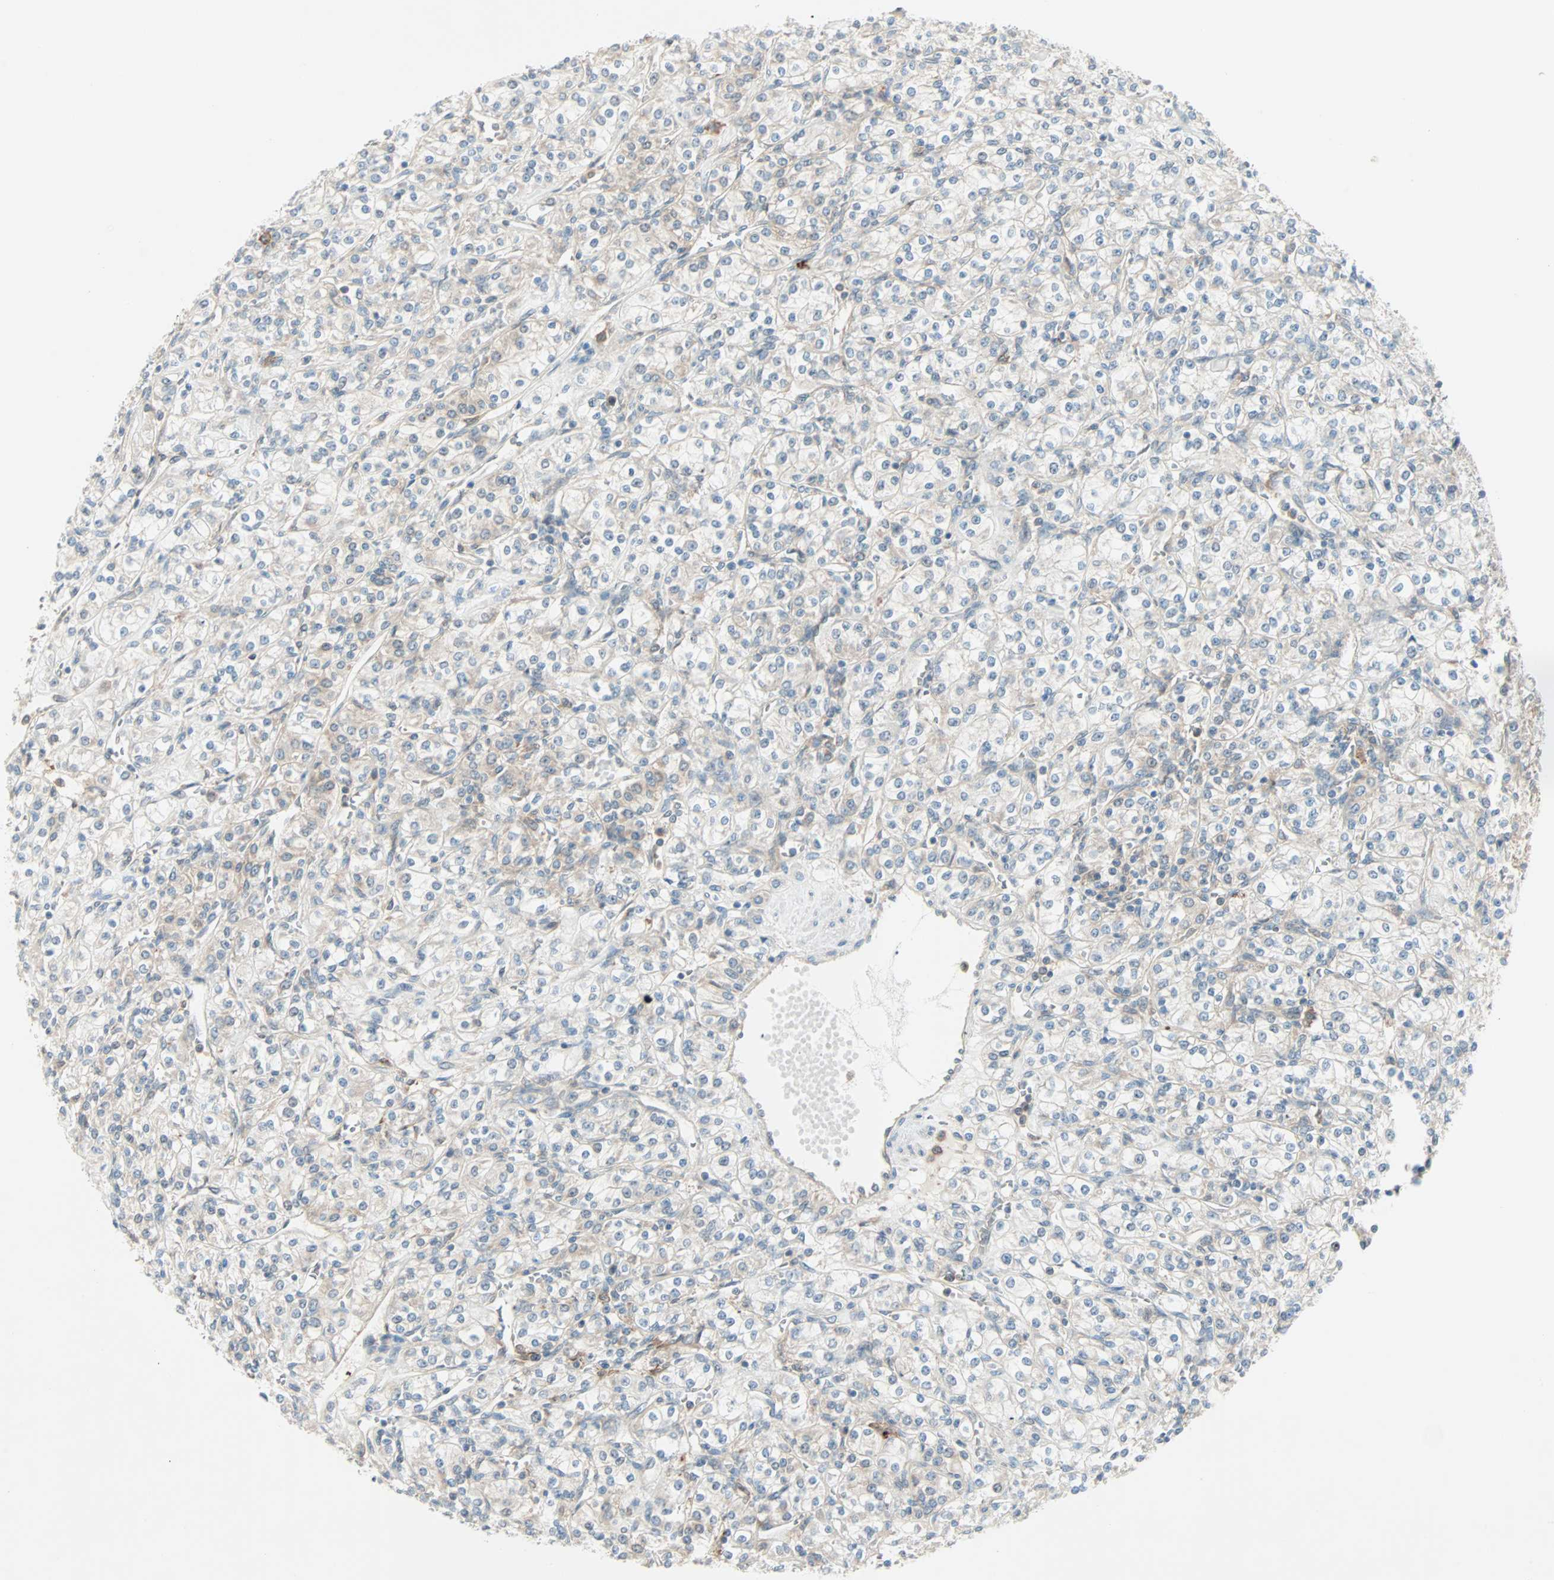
{"staining": {"intensity": "weak", "quantity": "<25%", "location": "cytoplasmic/membranous"}, "tissue": "renal cancer", "cell_type": "Tumor cells", "image_type": "cancer", "snomed": [{"axis": "morphology", "description": "Adenocarcinoma, NOS"}, {"axis": "topography", "description": "Kidney"}], "caption": "Human adenocarcinoma (renal) stained for a protein using immunohistochemistry displays no staining in tumor cells.", "gene": "SMIM8", "patient": {"sex": "male", "age": 77}}